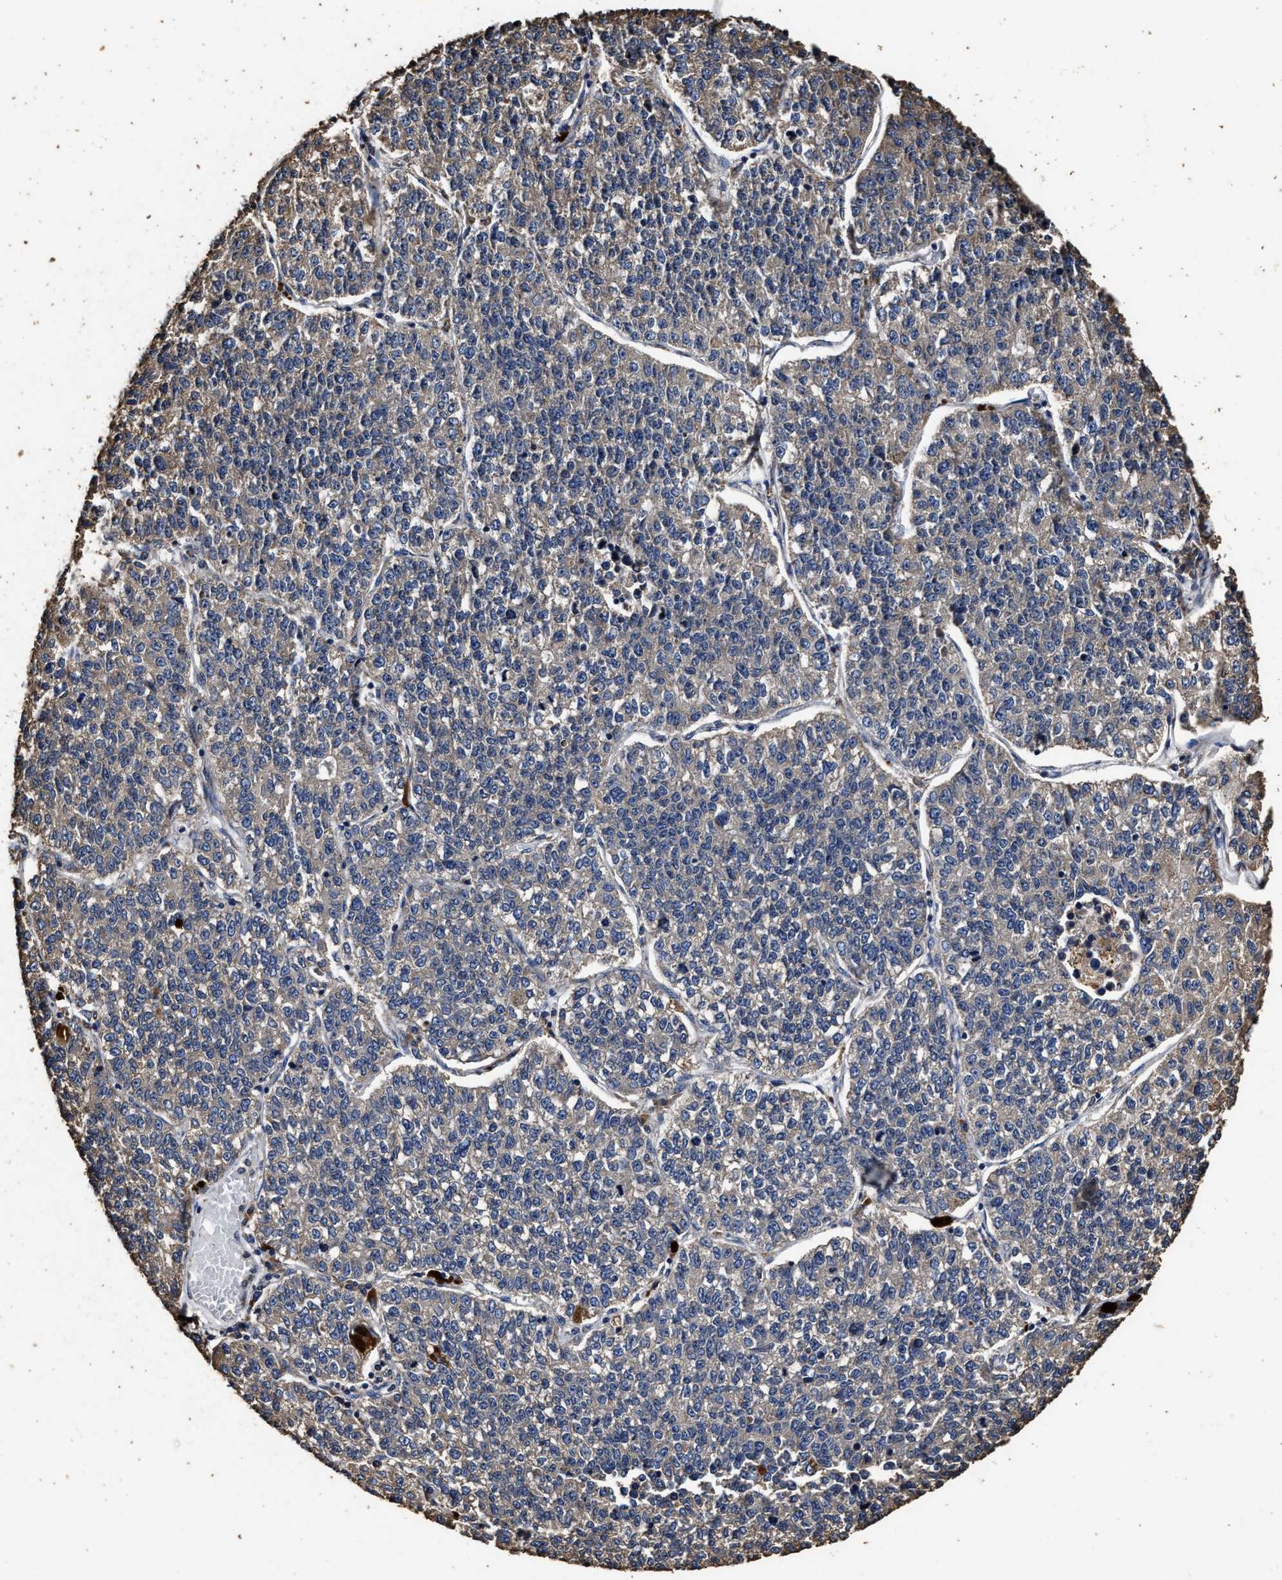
{"staining": {"intensity": "negative", "quantity": "none", "location": "none"}, "tissue": "lung cancer", "cell_type": "Tumor cells", "image_type": "cancer", "snomed": [{"axis": "morphology", "description": "Adenocarcinoma, NOS"}, {"axis": "topography", "description": "Lung"}], "caption": "This is an immunohistochemistry photomicrograph of adenocarcinoma (lung). There is no expression in tumor cells.", "gene": "PPM1K", "patient": {"sex": "male", "age": 49}}